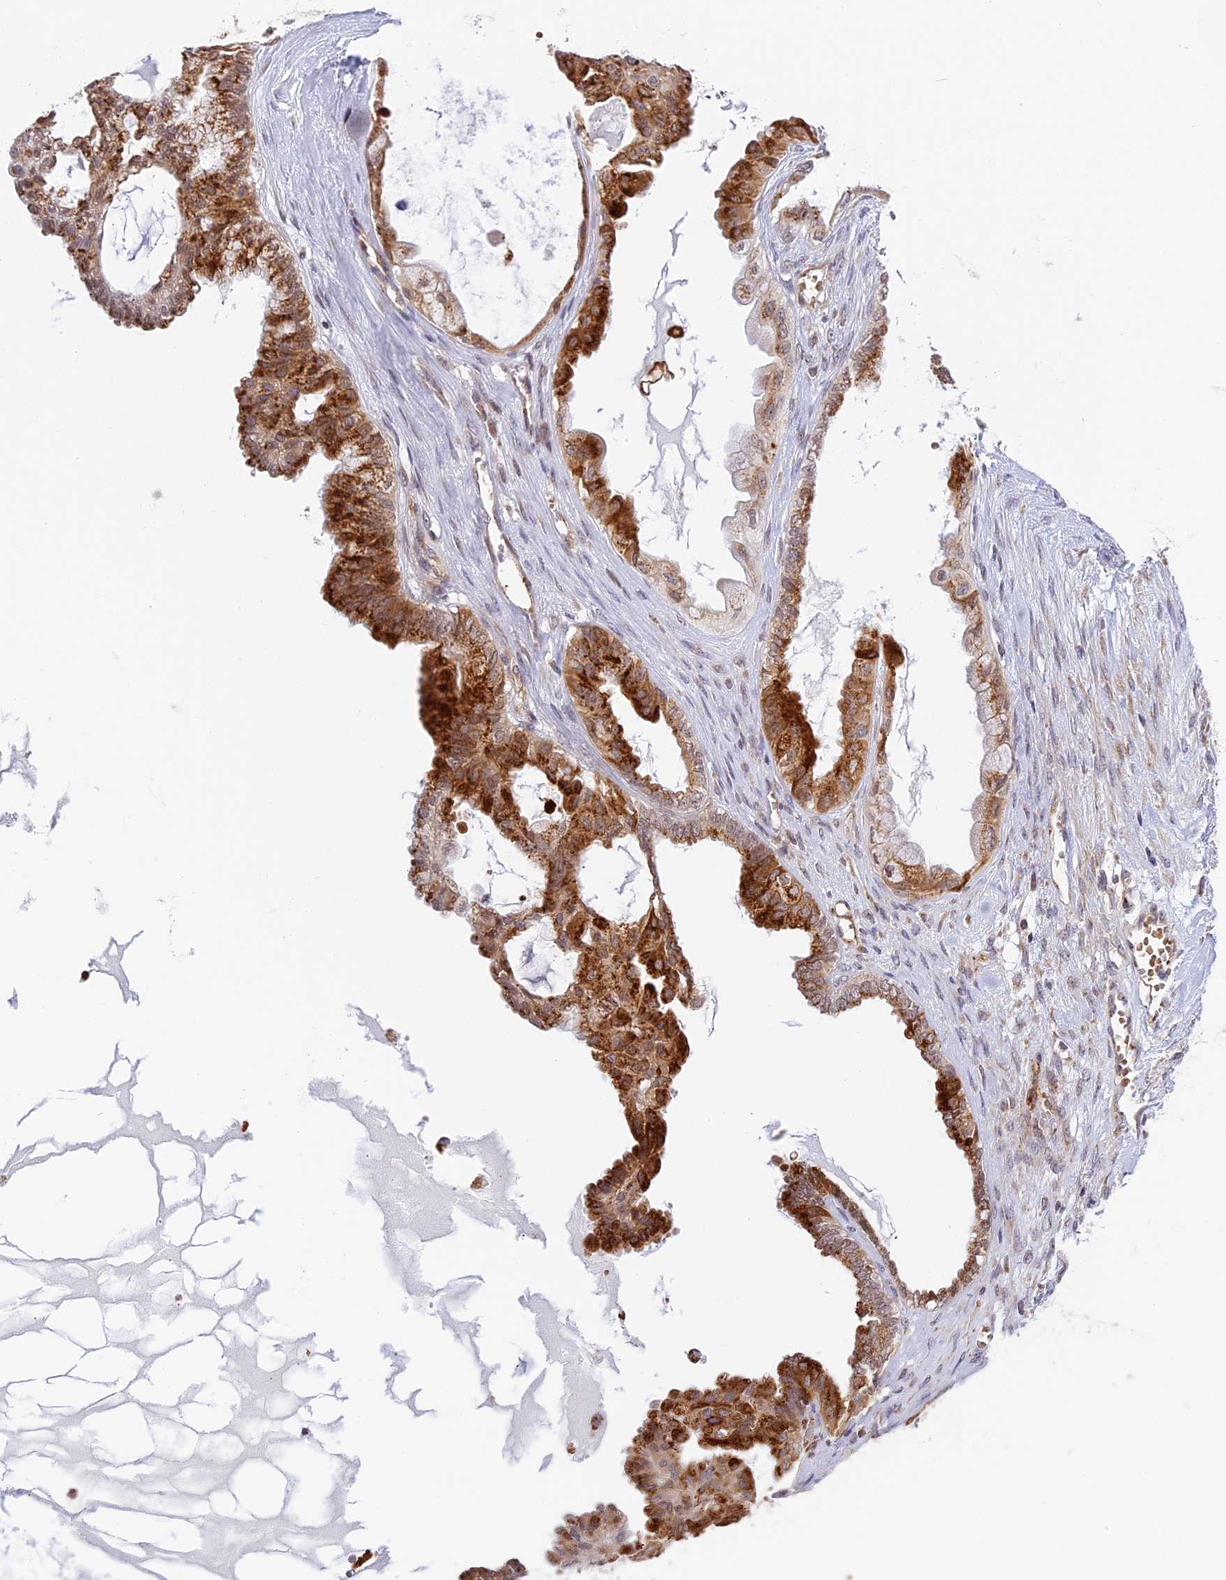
{"staining": {"intensity": "strong", "quantity": ">75%", "location": "cytoplasmic/membranous"}, "tissue": "ovarian cancer", "cell_type": "Tumor cells", "image_type": "cancer", "snomed": [{"axis": "morphology", "description": "Carcinoma, NOS"}, {"axis": "morphology", "description": "Carcinoma, endometroid"}, {"axis": "topography", "description": "Ovary"}], "caption": "Immunohistochemical staining of human ovarian endometroid carcinoma exhibits high levels of strong cytoplasmic/membranous staining in approximately >75% of tumor cells. Nuclei are stained in blue.", "gene": "HEATR5B", "patient": {"sex": "female", "age": 50}}